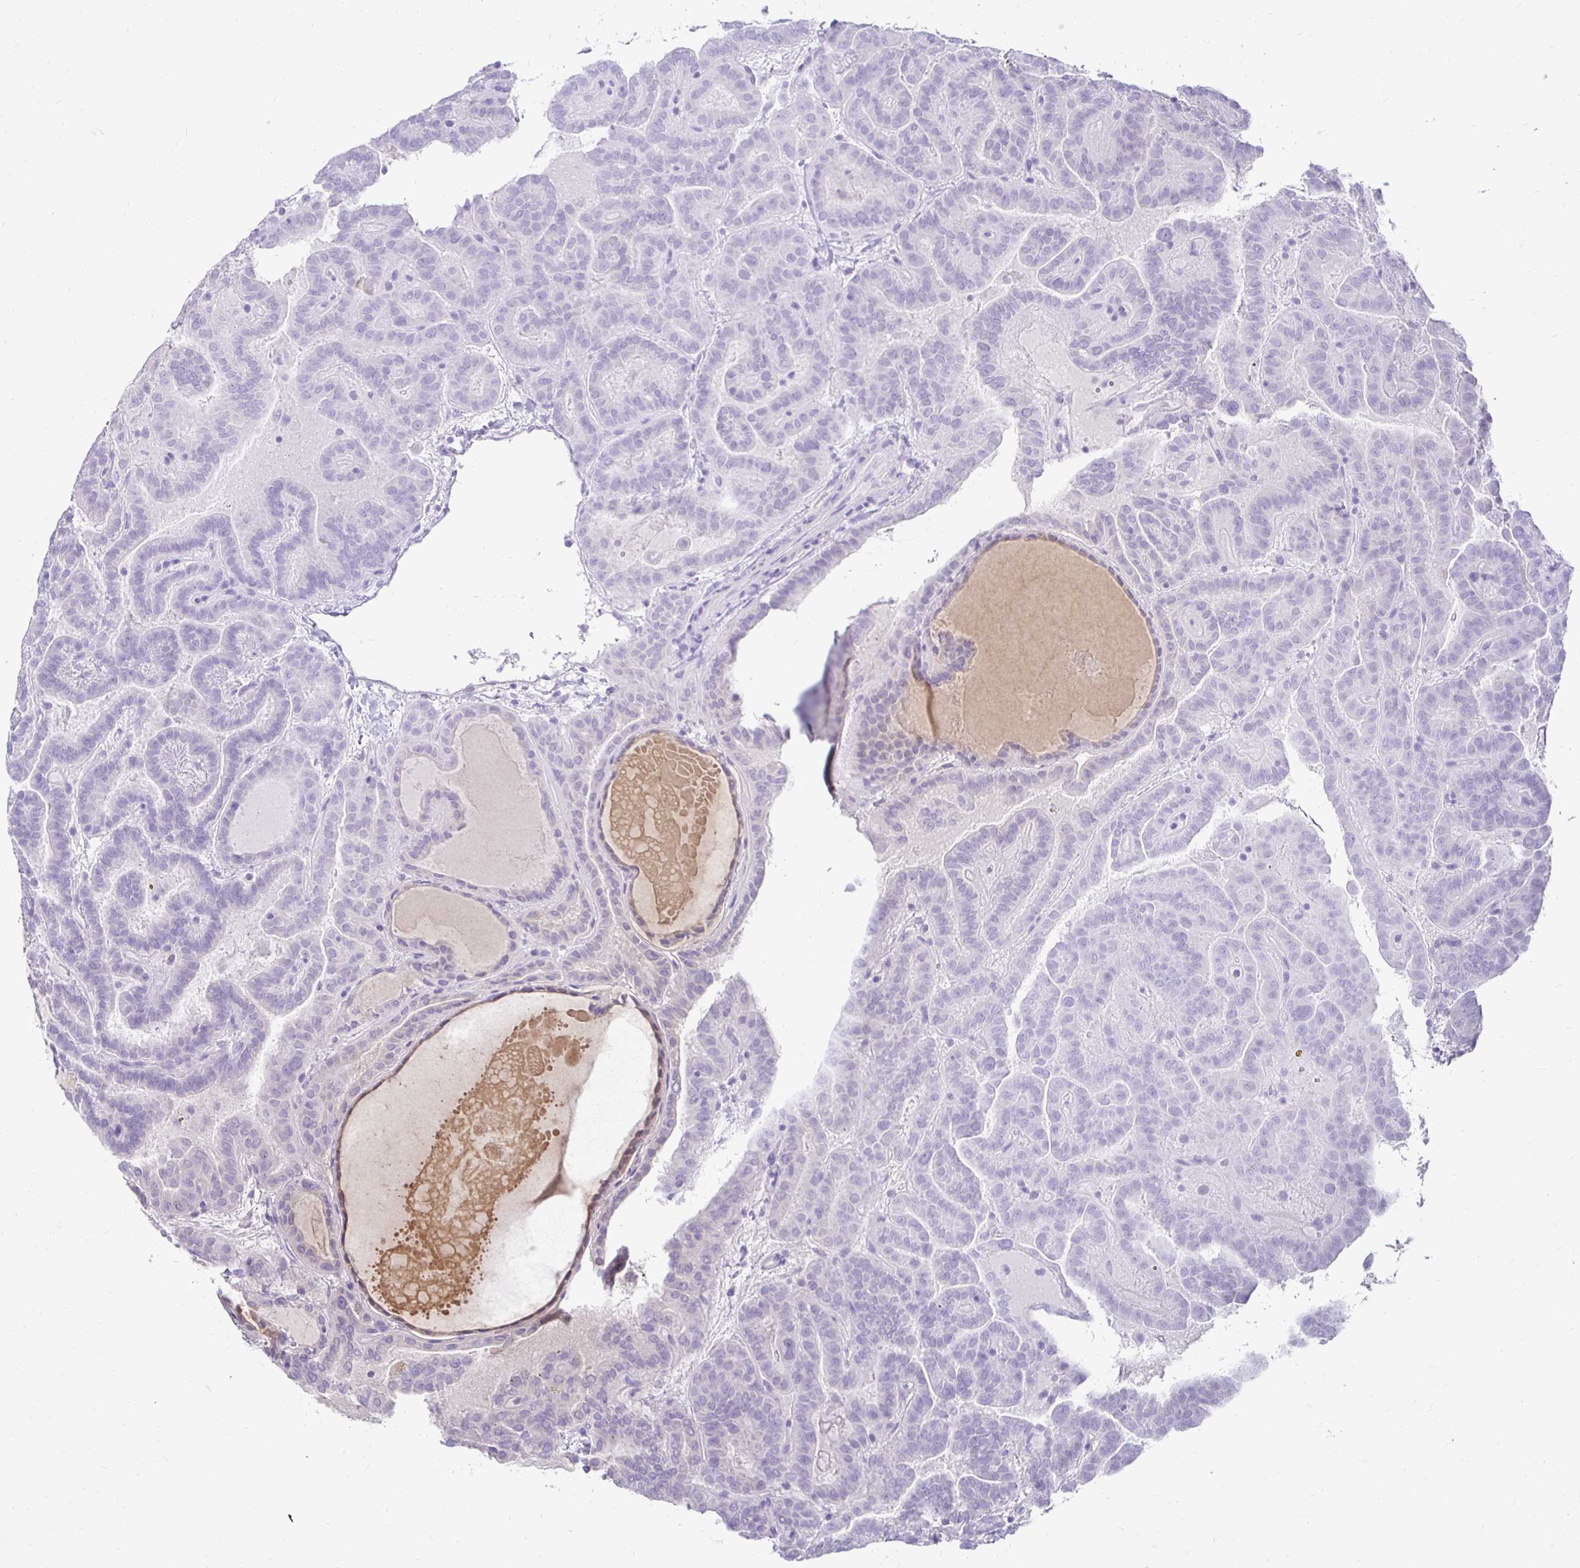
{"staining": {"intensity": "weak", "quantity": "<25%", "location": "nuclear"}, "tissue": "thyroid cancer", "cell_type": "Tumor cells", "image_type": "cancer", "snomed": [{"axis": "morphology", "description": "Papillary adenocarcinoma, NOS"}, {"axis": "topography", "description": "Thyroid gland"}], "caption": "An IHC photomicrograph of thyroid papillary adenocarcinoma is shown. There is no staining in tumor cells of thyroid papillary adenocarcinoma.", "gene": "CST6", "patient": {"sex": "female", "age": 46}}